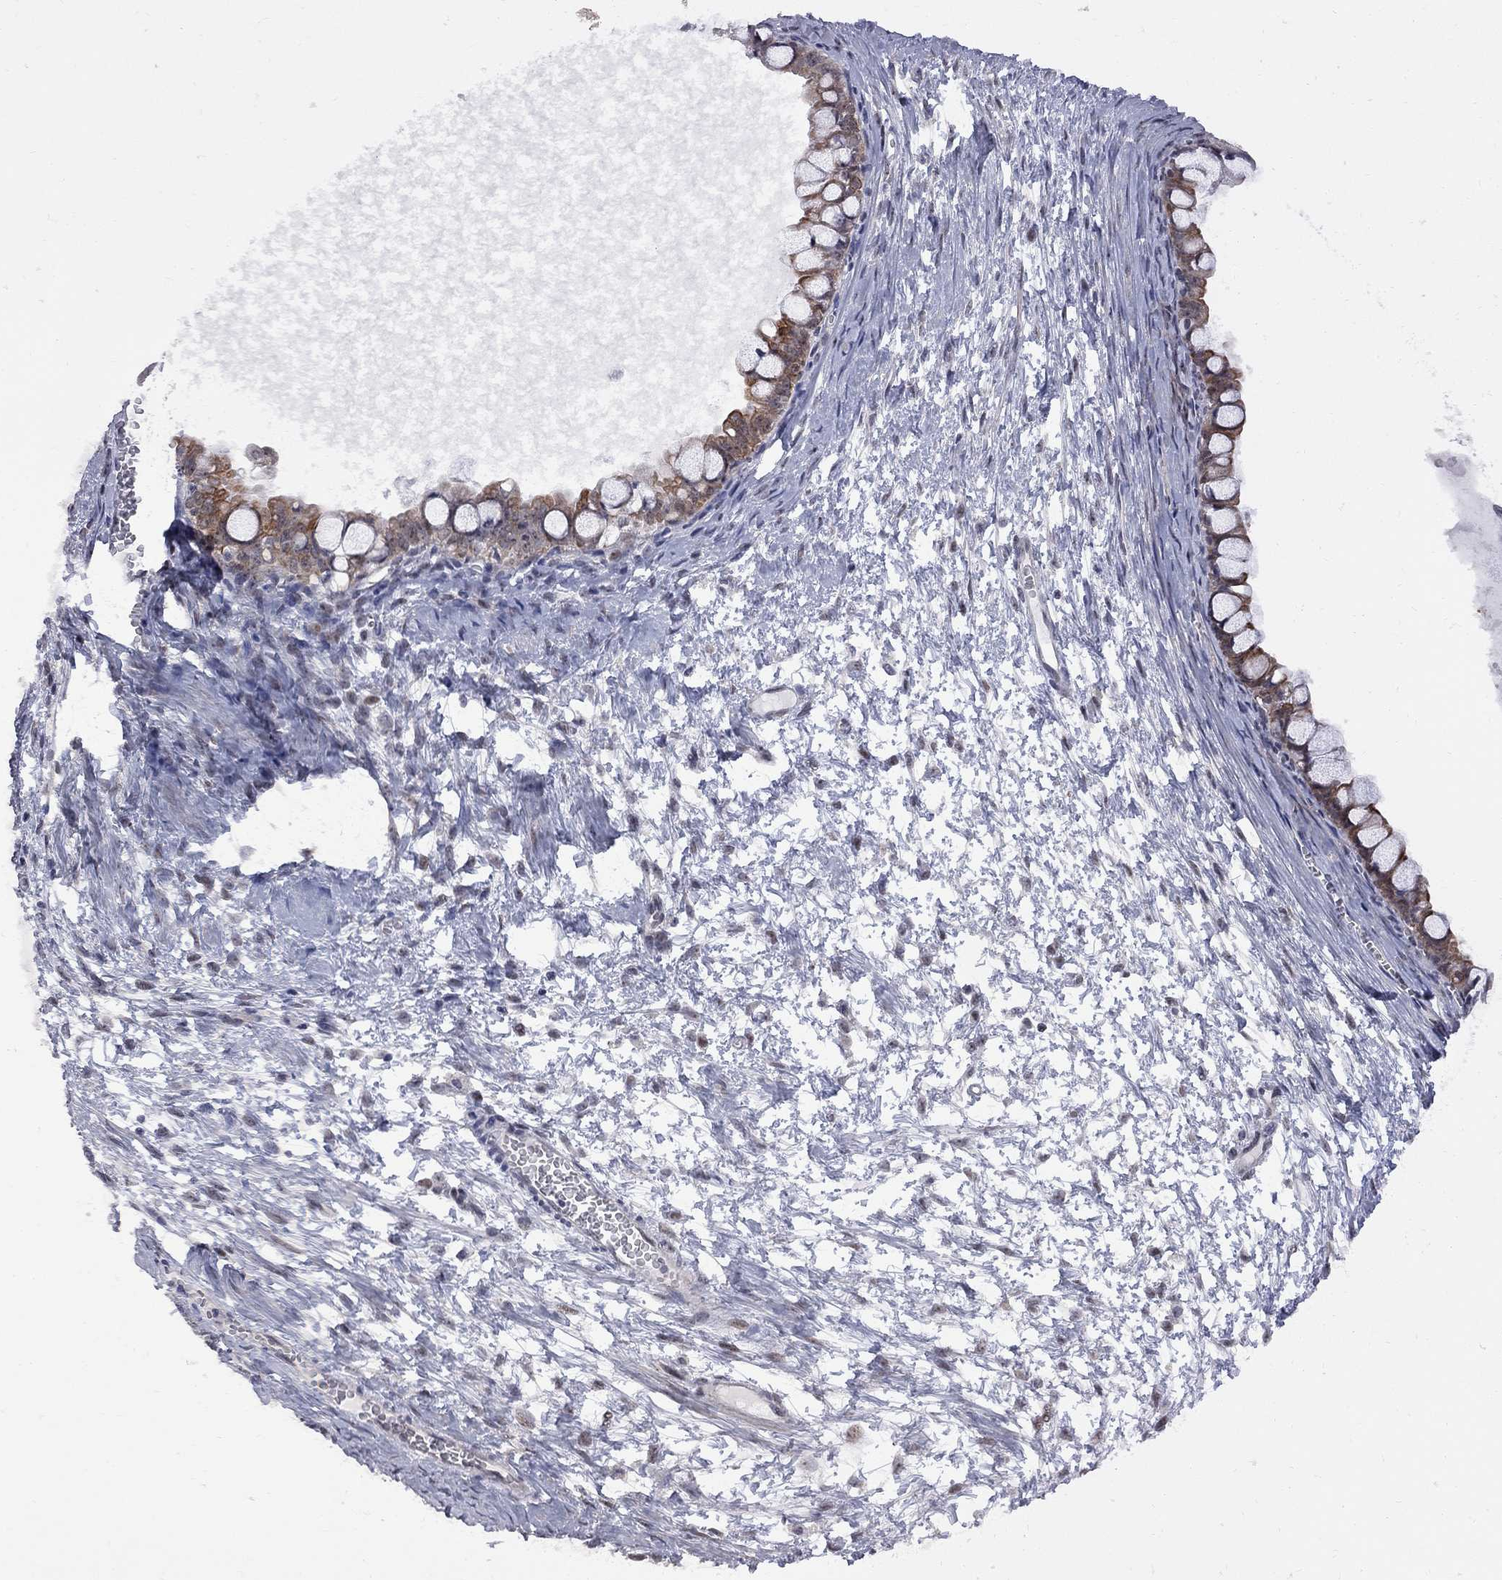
{"staining": {"intensity": "moderate", "quantity": ">75%", "location": "cytoplasmic/membranous"}, "tissue": "ovarian cancer", "cell_type": "Tumor cells", "image_type": "cancer", "snomed": [{"axis": "morphology", "description": "Cystadenocarcinoma, mucinous, NOS"}, {"axis": "topography", "description": "Ovary"}], "caption": "Human ovarian cancer stained for a protein (brown) shows moderate cytoplasmic/membranous positive staining in approximately >75% of tumor cells.", "gene": "DHX33", "patient": {"sex": "female", "age": 63}}